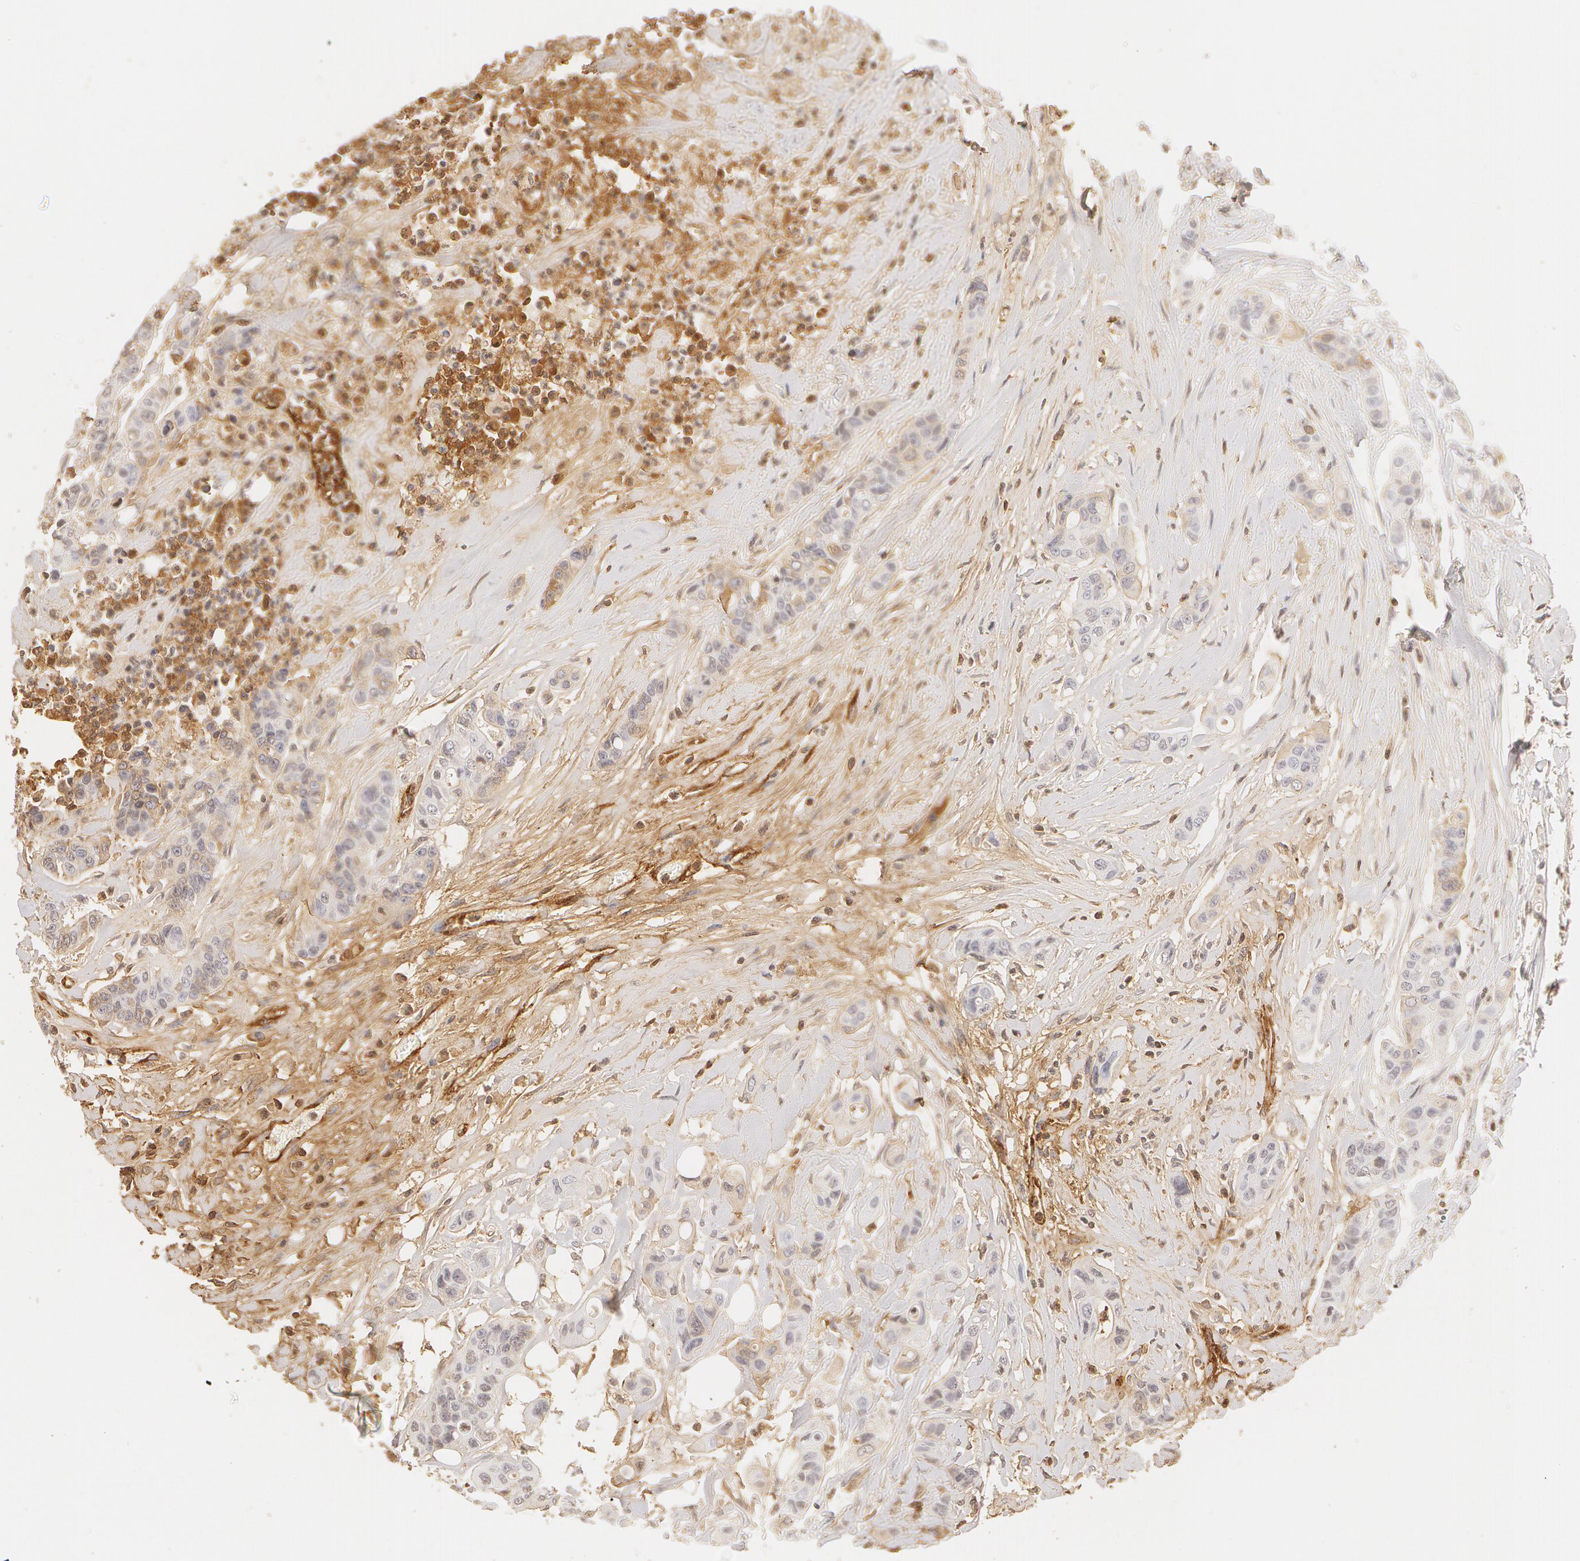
{"staining": {"intensity": "negative", "quantity": "none", "location": "none"}, "tissue": "colorectal cancer", "cell_type": "Tumor cells", "image_type": "cancer", "snomed": [{"axis": "morphology", "description": "Adenocarcinoma, NOS"}, {"axis": "topography", "description": "Colon"}], "caption": "An image of colorectal adenocarcinoma stained for a protein reveals no brown staining in tumor cells. (DAB immunohistochemistry with hematoxylin counter stain).", "gene": "VWF", "patient": {"sex": "female", "age": 70}}